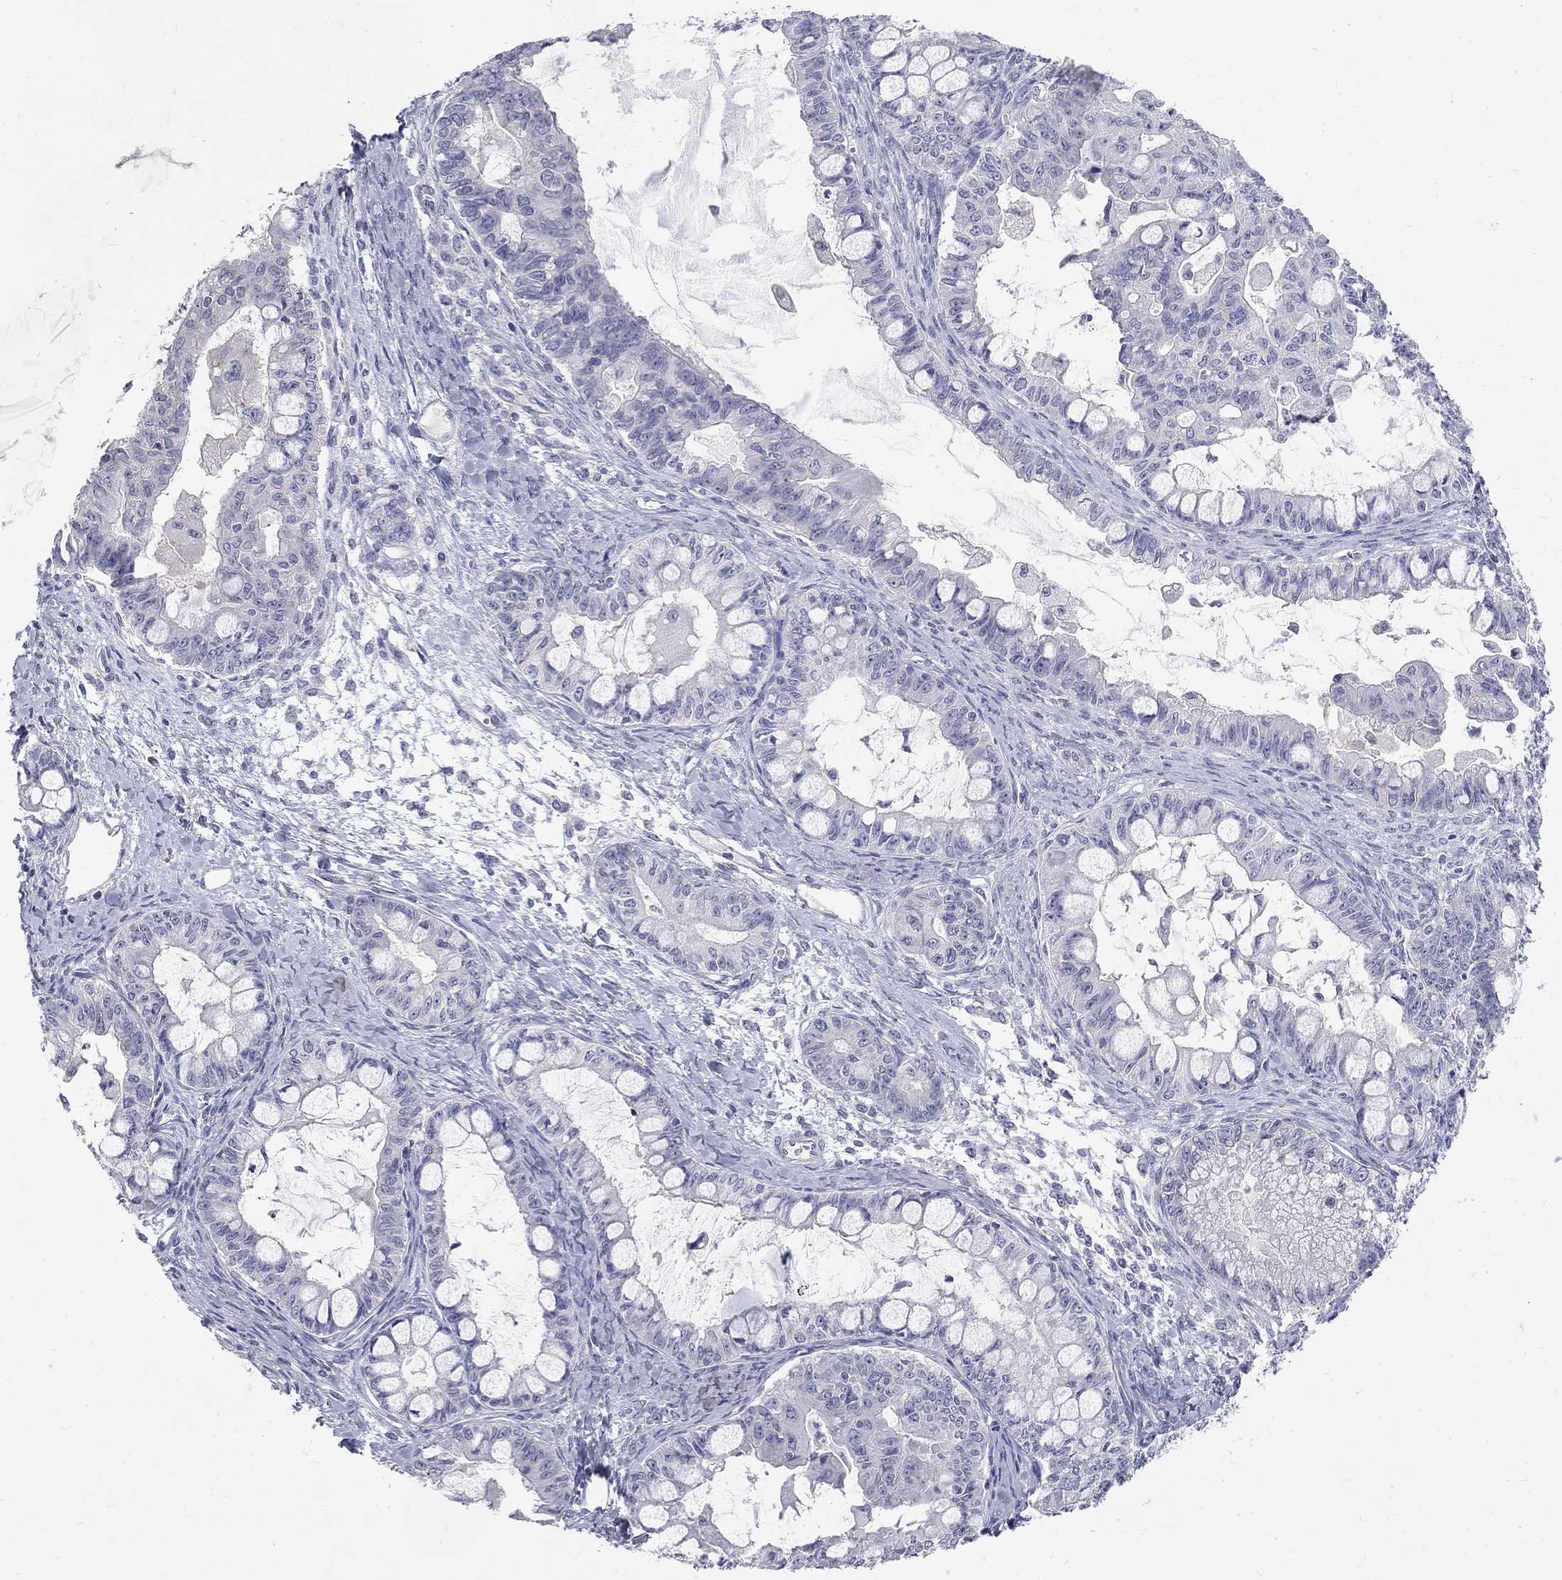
{"staining": {"intensity": "negative", "quantity": "none", "location": "none"}, "tissue": "ovarian cancer", "cell_type": "Tumor cells", "image_type": "cancer", "snomed": [{"axis": "morphology", "description": "Cystadenocarcinoma, mucinous, NOS"}, {"axis": "topography", "description": "Ovary"}], "caption": "A high-resolution image shows immunohistochemistry (IHC) staining of ovarian mucinous cystadenocarcinoma, which demonstrates no significant staining in tumor cells. (Stains: DAB (3,3'-diaminobenzidine) immunohistochemistry with hematoxylin counter stain, Microscopy: brightfield microscopy at high magnification).", "gene": "PTH1R", "patient": {"sex": "female", "age": 63}}